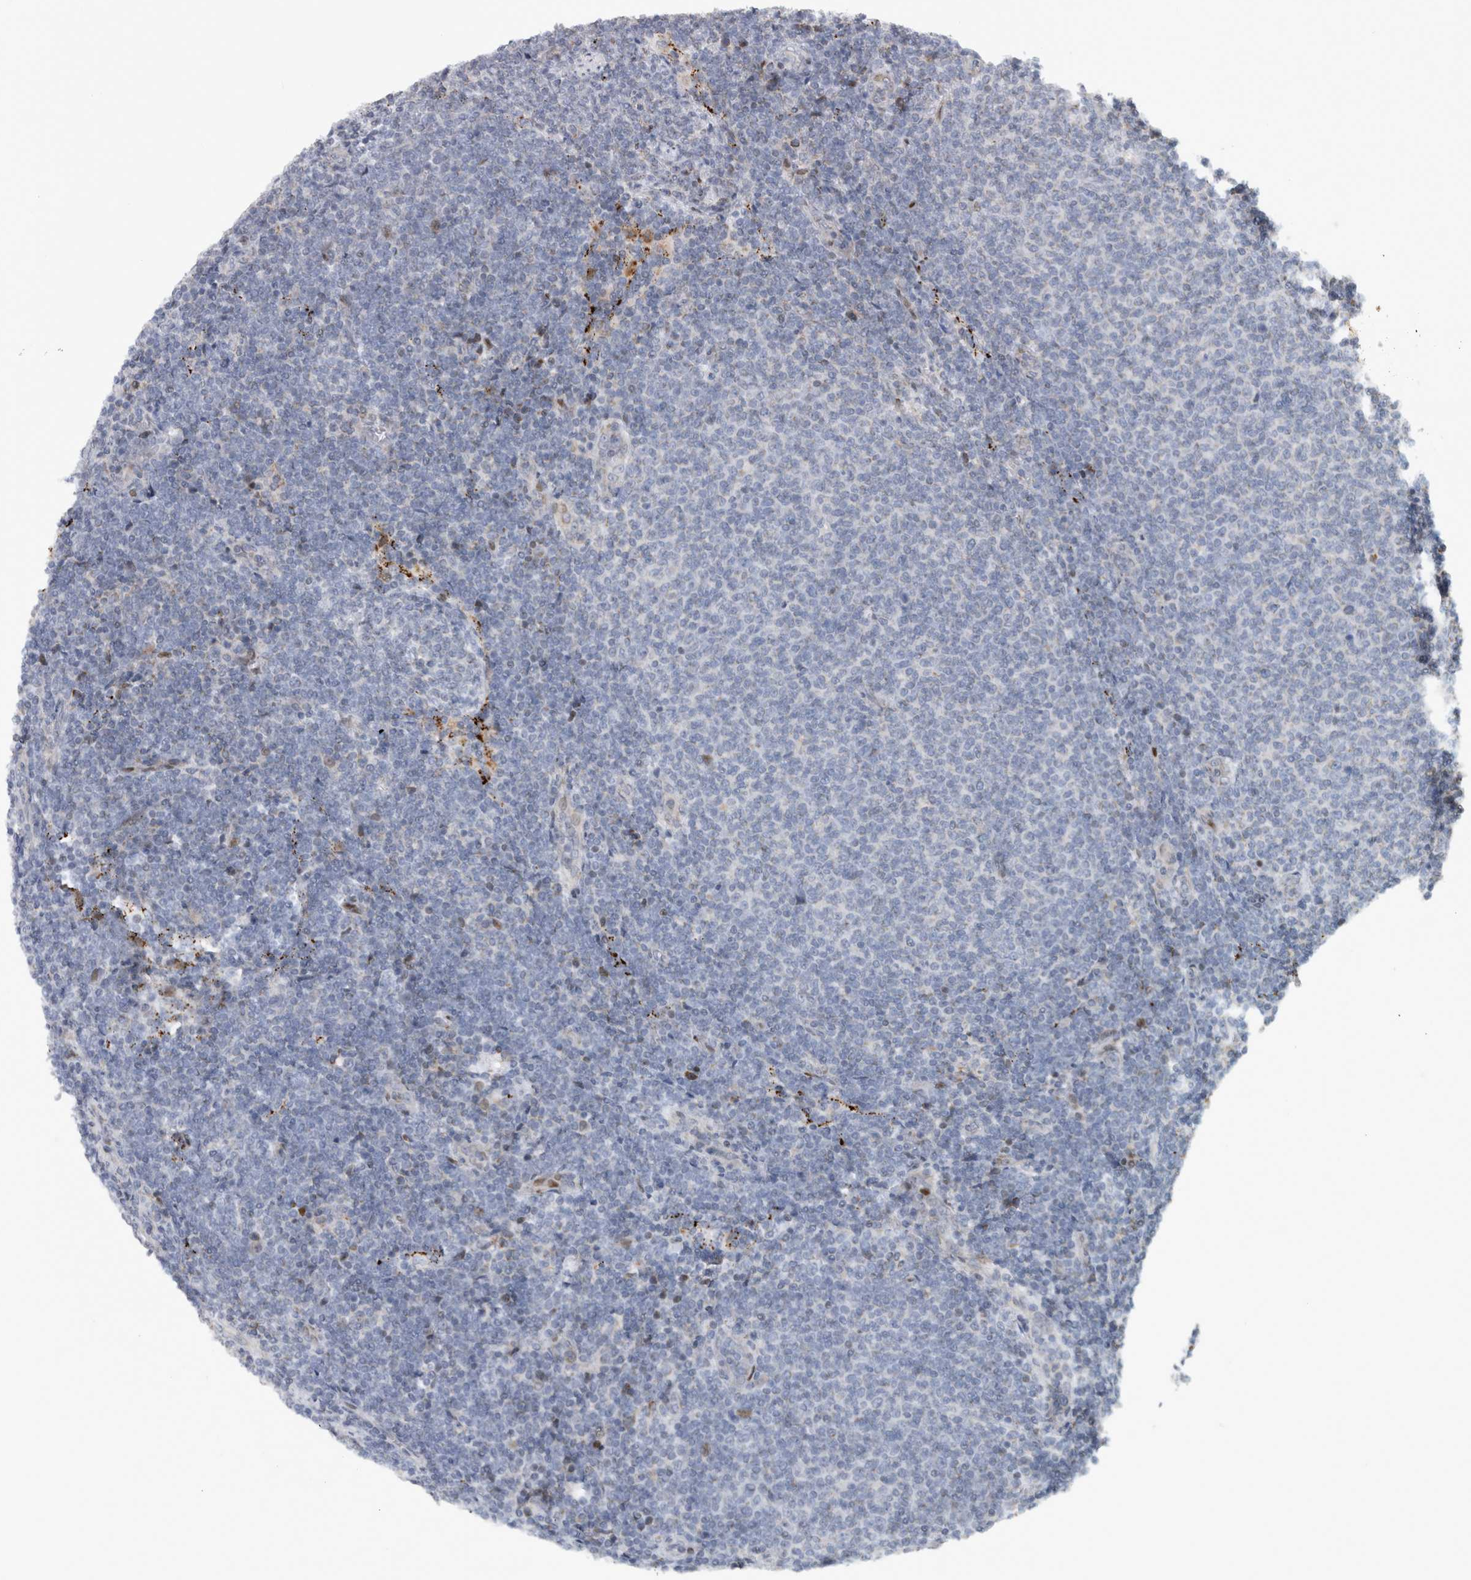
{"staining": {"intensity": "negative", "quantity": "none", "location": "none"}, "tissue": "lymphoma", "cell_type": "Tumor cells", "image_type": "cancer", "snomed": [{"axis": "morphology", "description": "Malignant lymphoma, non-Hodgkin's type, Low grade"}, {"axis": "topography", "description": "Lymph node"}], "caption": "DAB immunohistochemical staining of human lymphoma displays no significant staining in tumor cells.", "gene": "RBM48", "patient": {"sex": "male", "age": 66}}